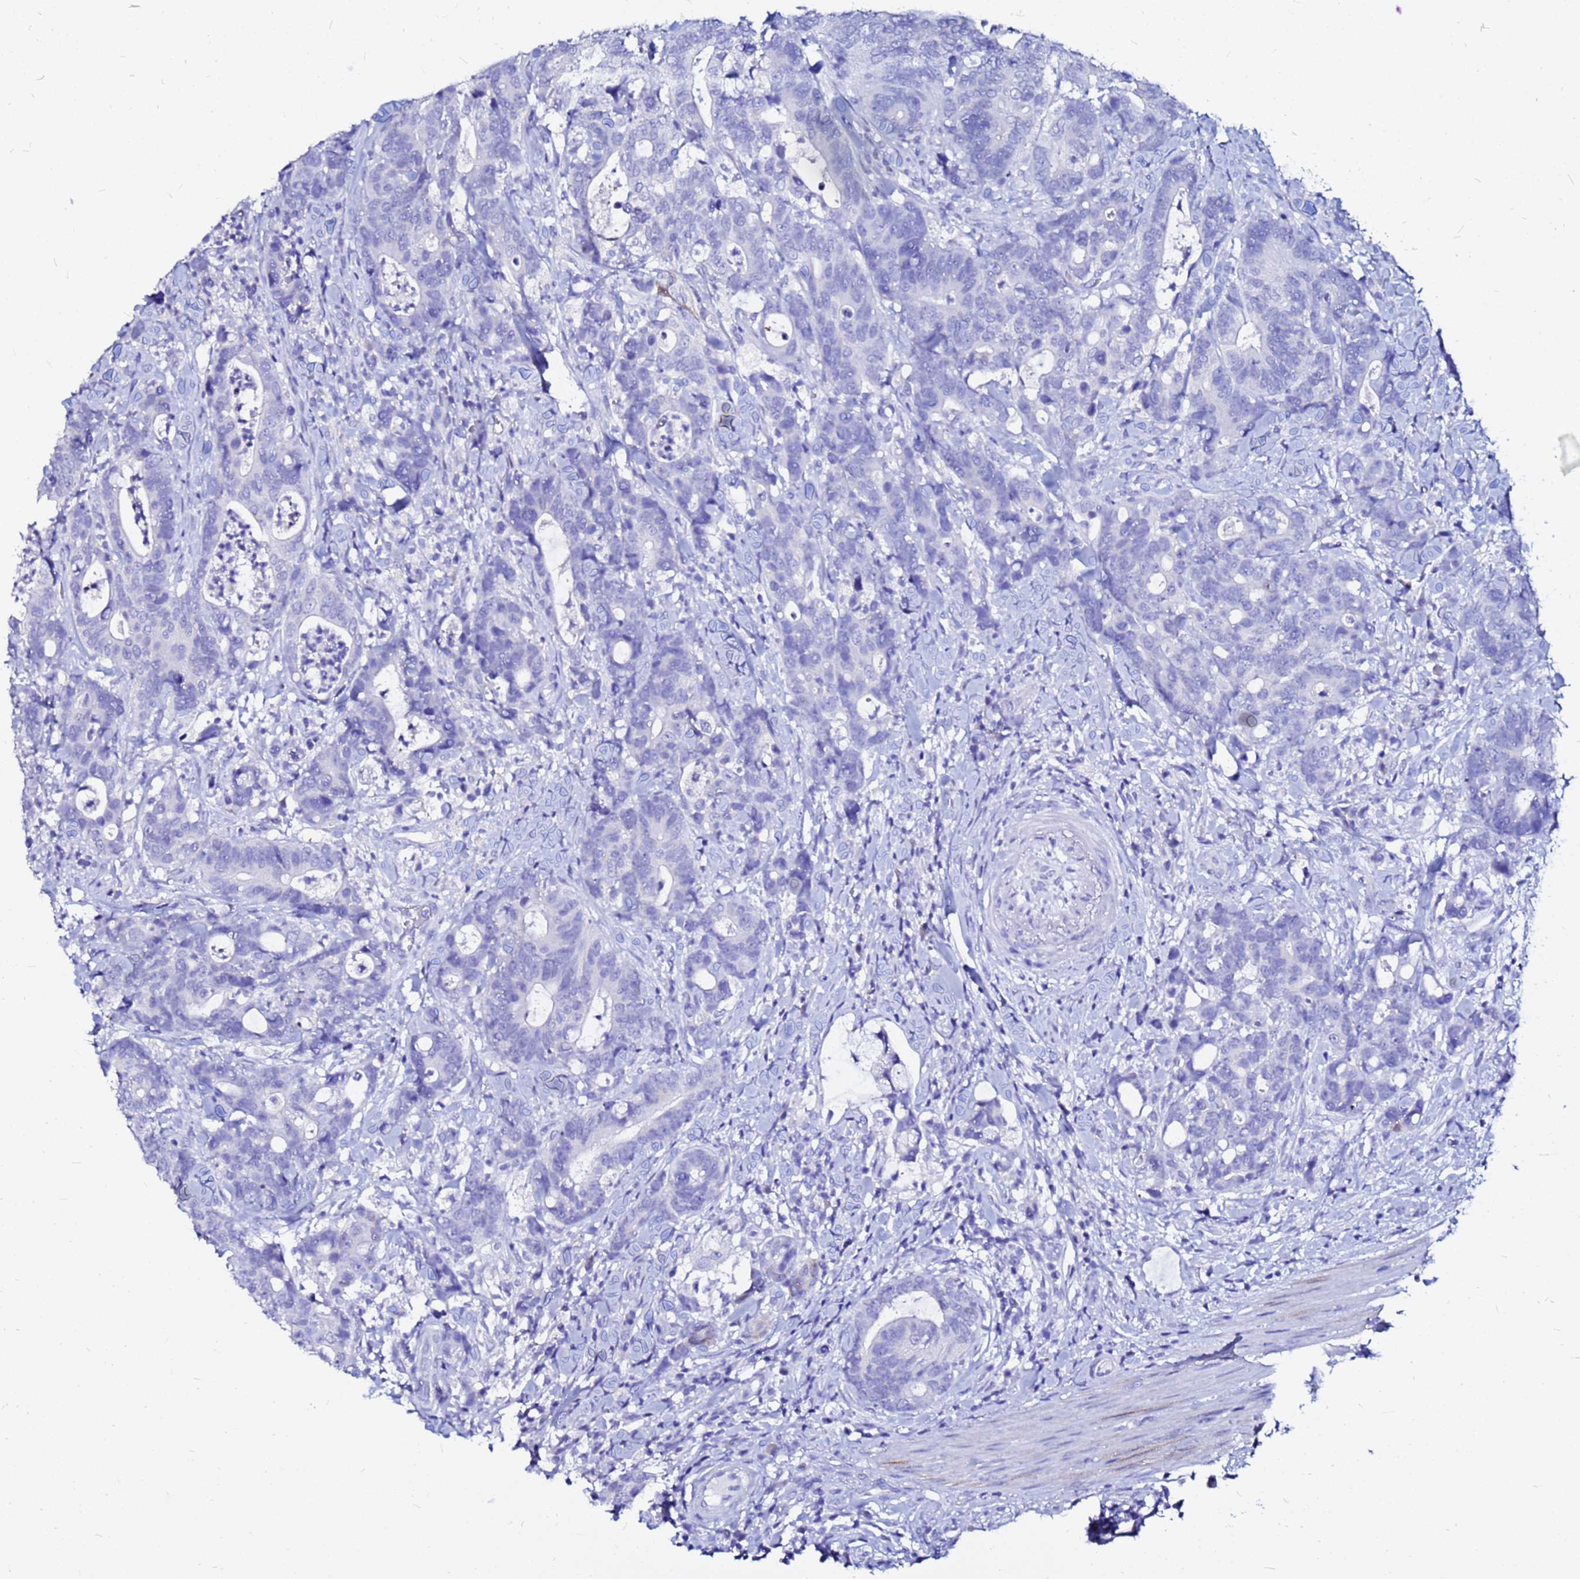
{"staining": {"intensity": "negative", "quantity": "none", "location": "none"}, "tissue": "colorectal cancer", "cell_type": "Tumor cells", "image_type": "cancer", "snomed": [{"axis": "morphology", "description": "Adenocarcinoma, NOS"}, {"axis": "topography", "description": "Colon"}], "caption": "Tumor cells show no significant protein expression in colorectal cancer.", "gene": "PPP1R14C", "patient": {"sex": "female", "age": 82}}